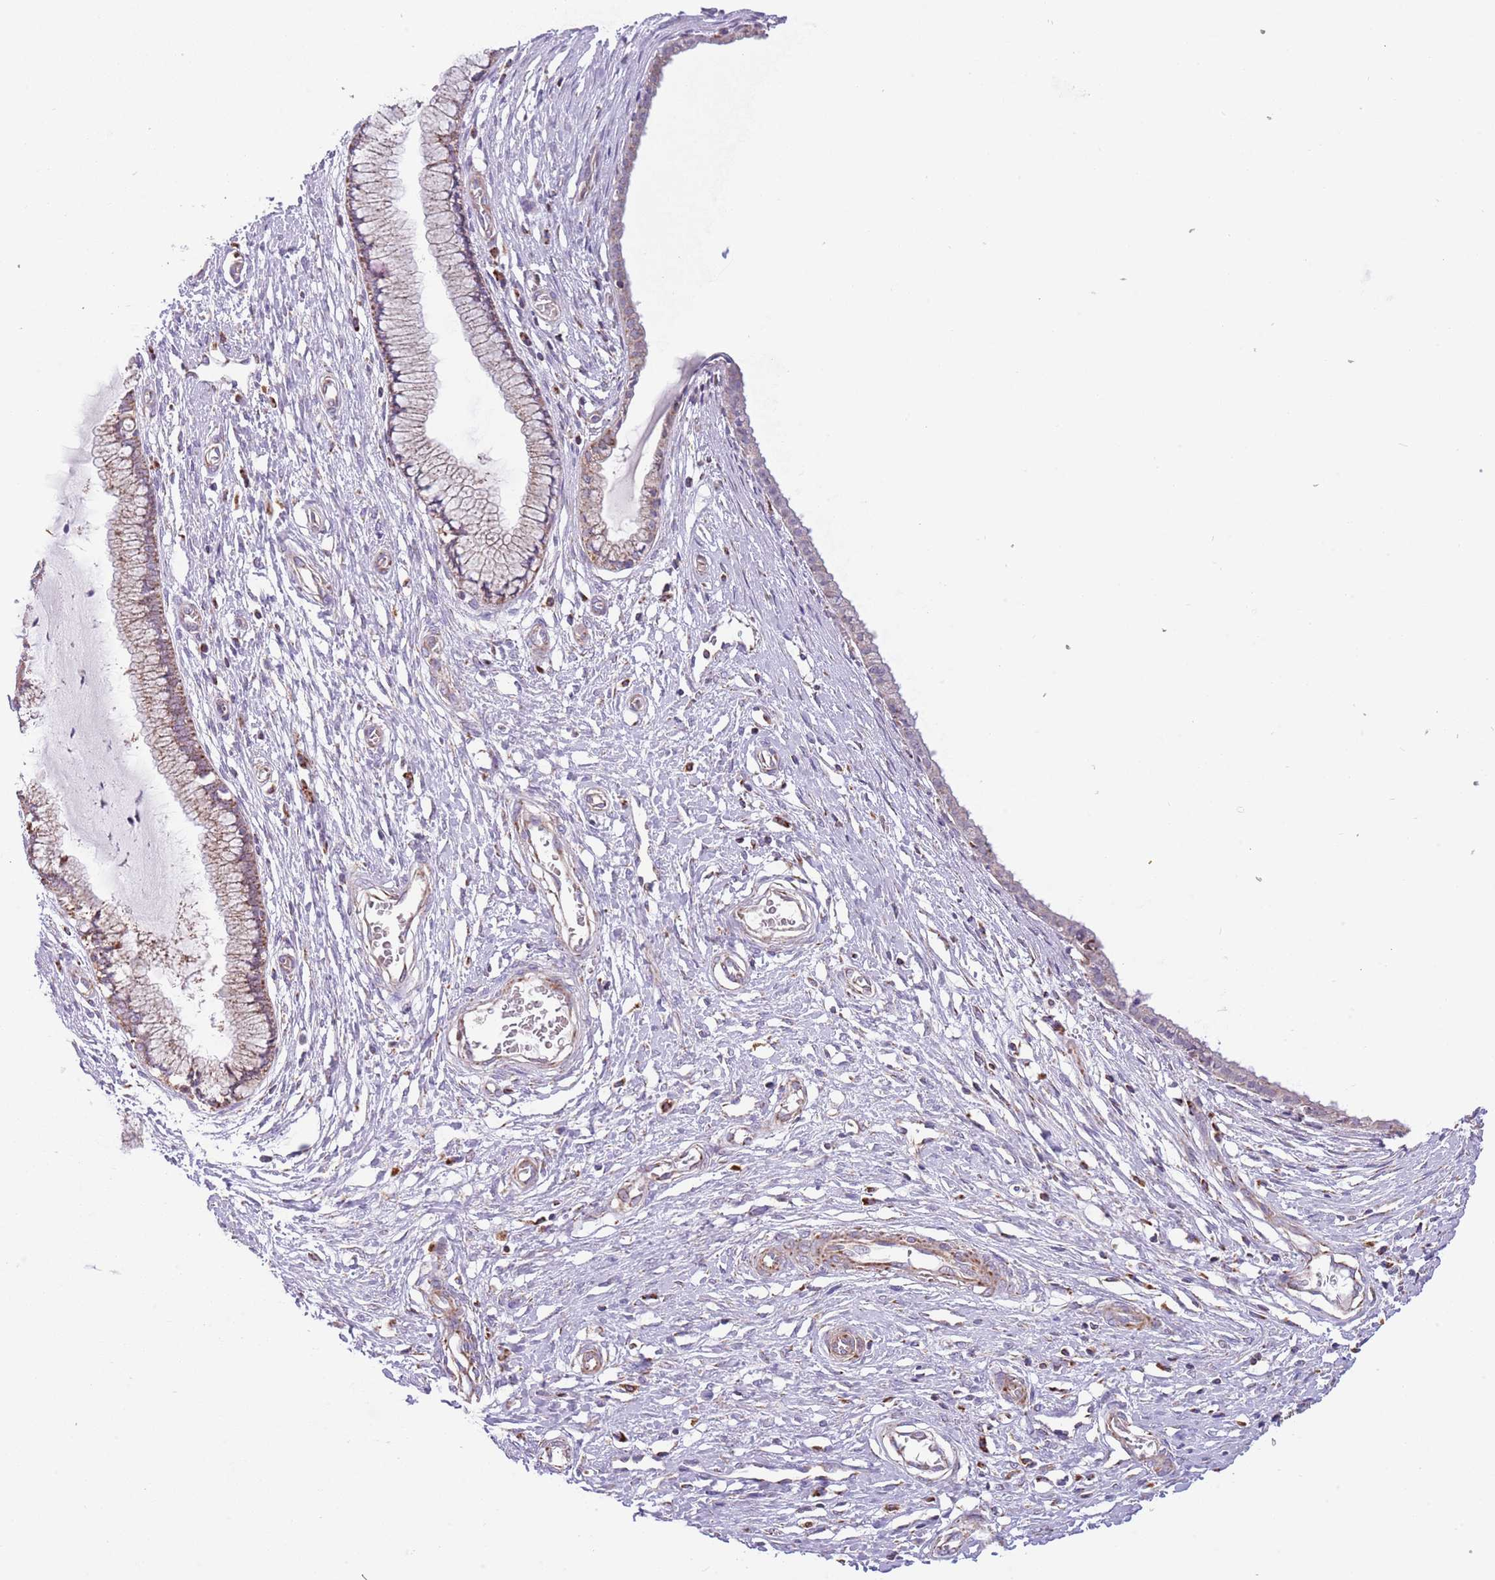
{"staining": {"intensity": "weak", "quantity": "25%-75%", "location": "cytoplasmic/membranous"}, "tissue": "cervix", "cell_type": "Glandular cells", "image_type": "normal", "snomed": [{"axis": "morphology", "description": "Normal tissue, NOS"}, {"axis": "topography", "description": "Cervix"}], "caption": "Glandular cells show low levels of weak cytoplasmic/membranous positivity in approximately 25%-75% of cells in normal human cervix. (DAB = brown stain, brightfield microscopy at high magnification).", "gene": "LHX6", "patient": {"sex": "female", "age": 55}}